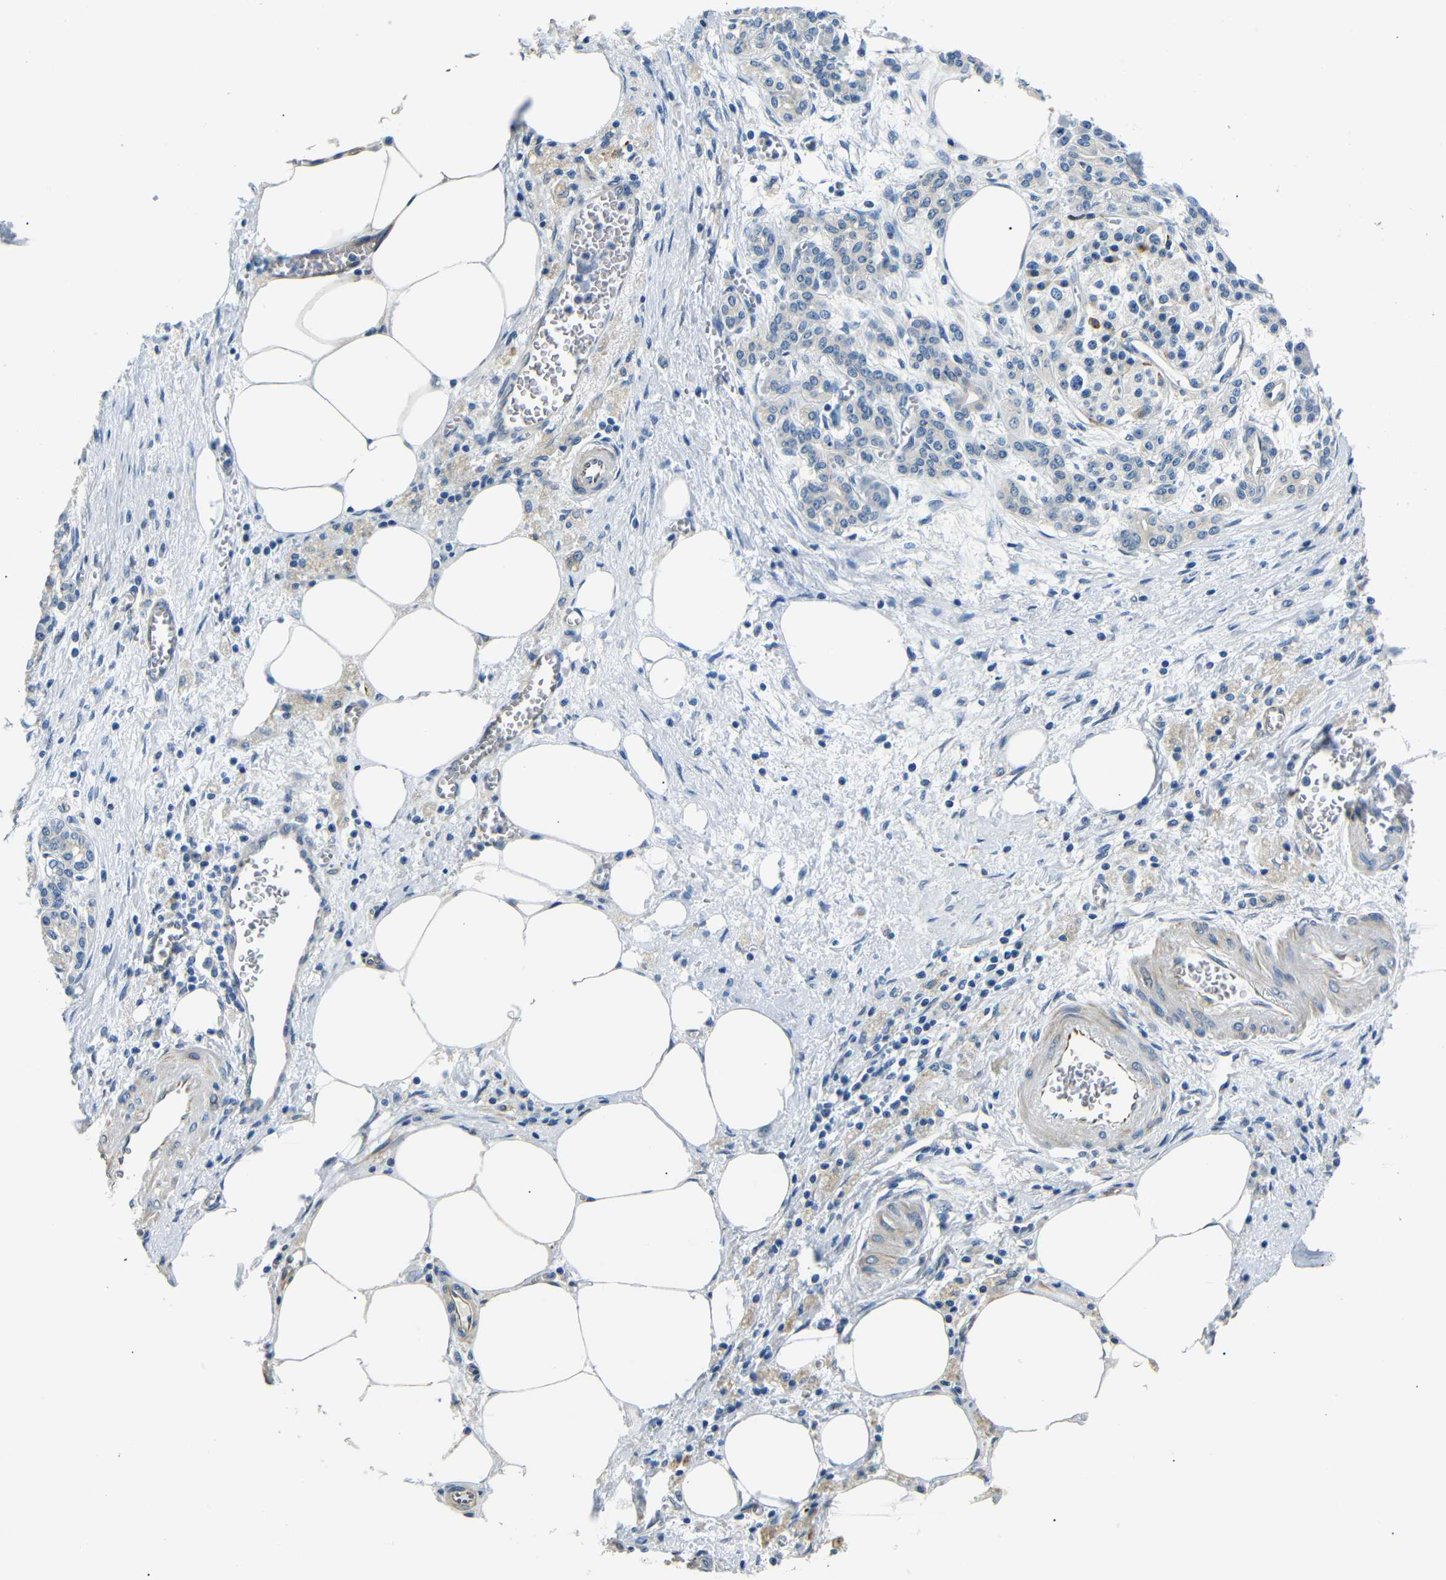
{"staining": {"intensity": "negative", "quantity": "none", "location": "none"}, "tissue": "pancreatic cancer", "cell_type": "Tumor cells", "image_type": "cancer", "snomed": [{"axis": "morphology", "description": "Adenocarcinoma, NOS"}, {"axis": "topography", "description": "Pancreas"}], "caption": "Immunohistochemistry of human pancreatic cancer exhibits no staining in tumor cells.", "gene": "TAFA1", "patient": {"sex": "female", "age": 70}}